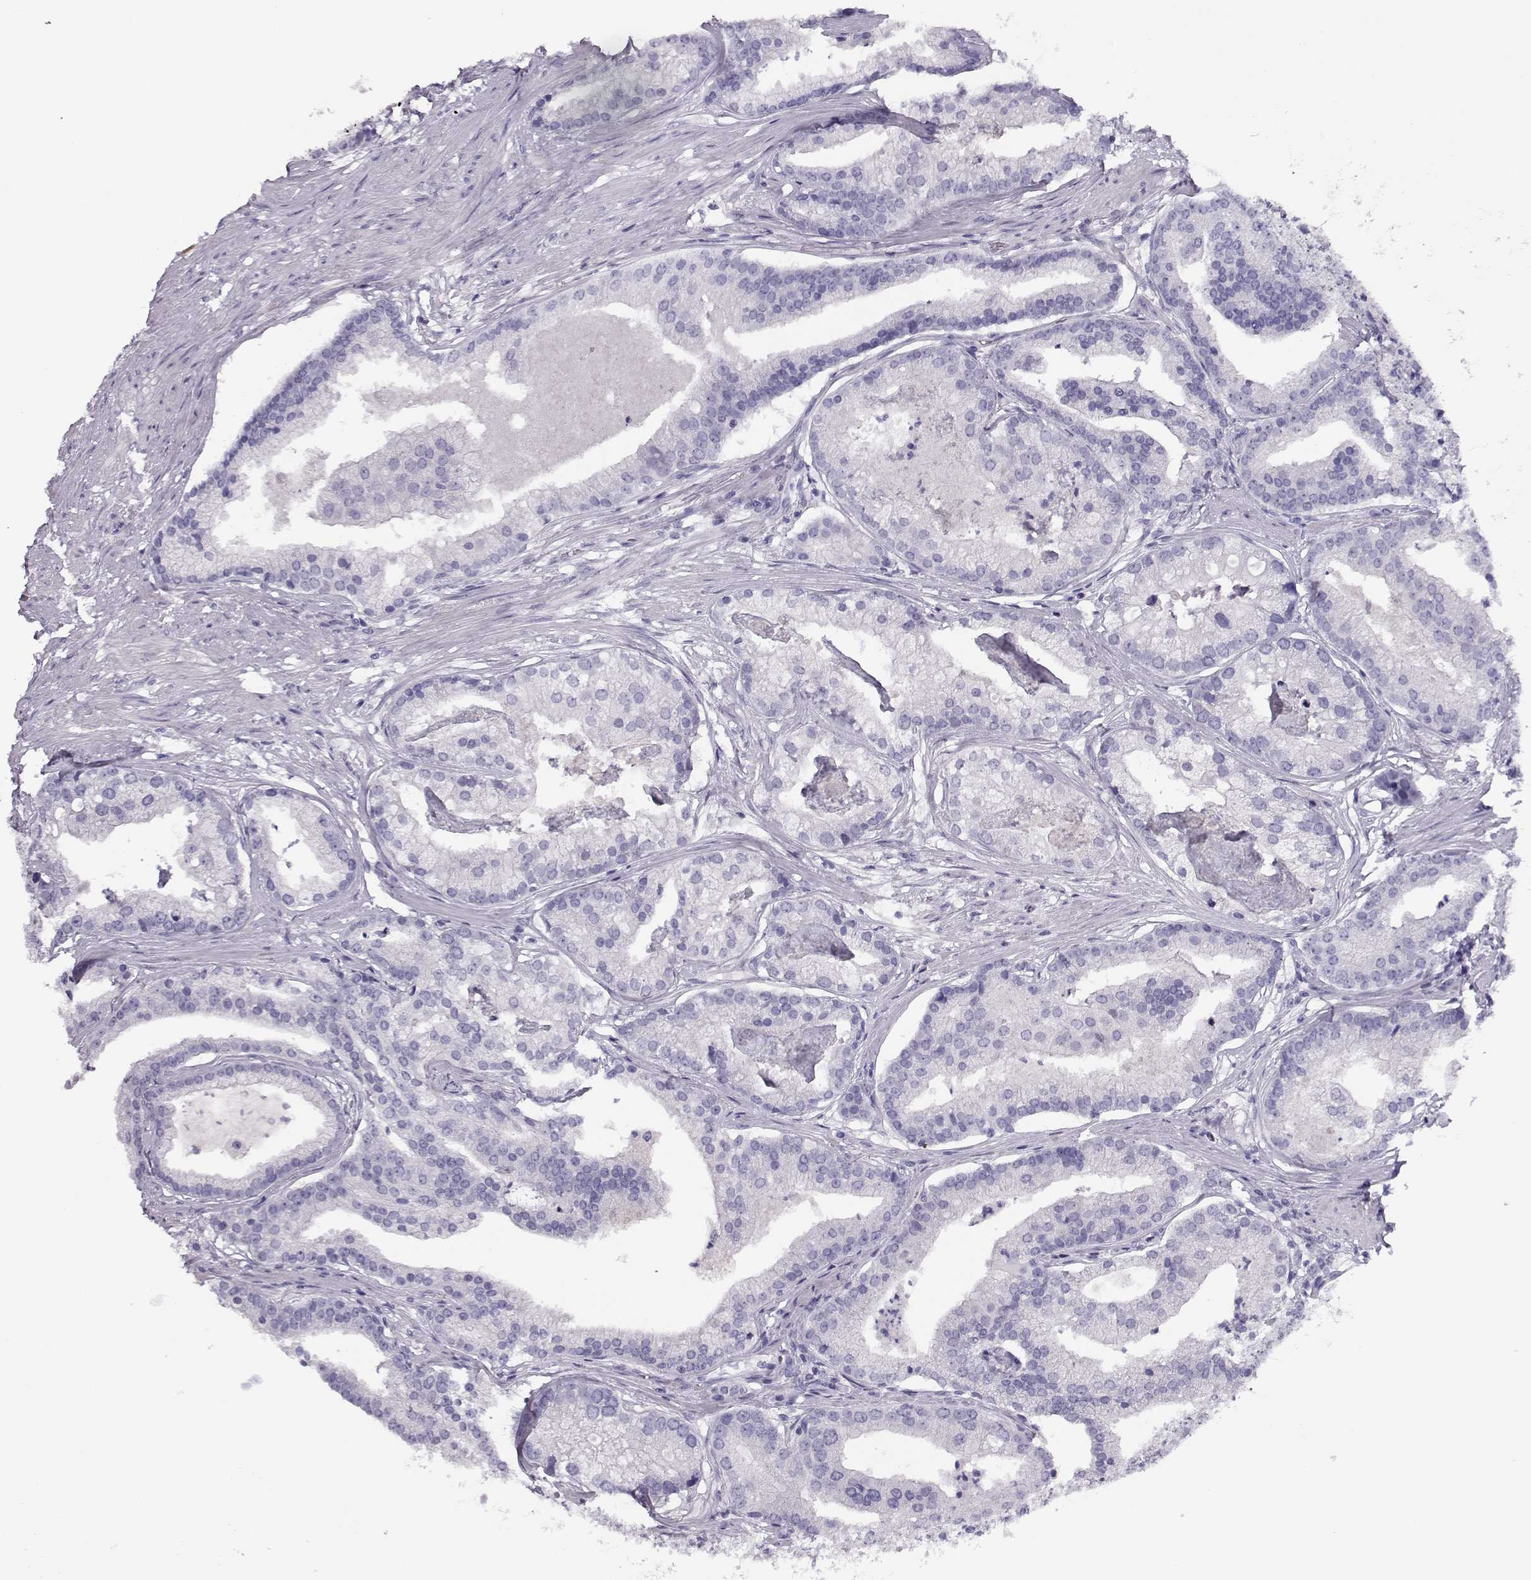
{"staining": {"intensity": "negative", "quantity": "none", "location": "none"}, "tissue": "prostate cancer", "cell_type": "Tumor cells", "image_type": "cancer", "snomed": [{"axis": "morphology", "description": "Adenocarcinoma, NOS"}, {"axis": "topography", "description": "Prostate and seminal vesicle, NOS"}, {"axis": "topography", "description": "Prostate"}], "caption": "A micrograph of prostate adenocarcinoma stained for a protein reveals no brown staining in tumor cells.", "gene": "CRX", "patient": {"sex": "male", "age": 44}}